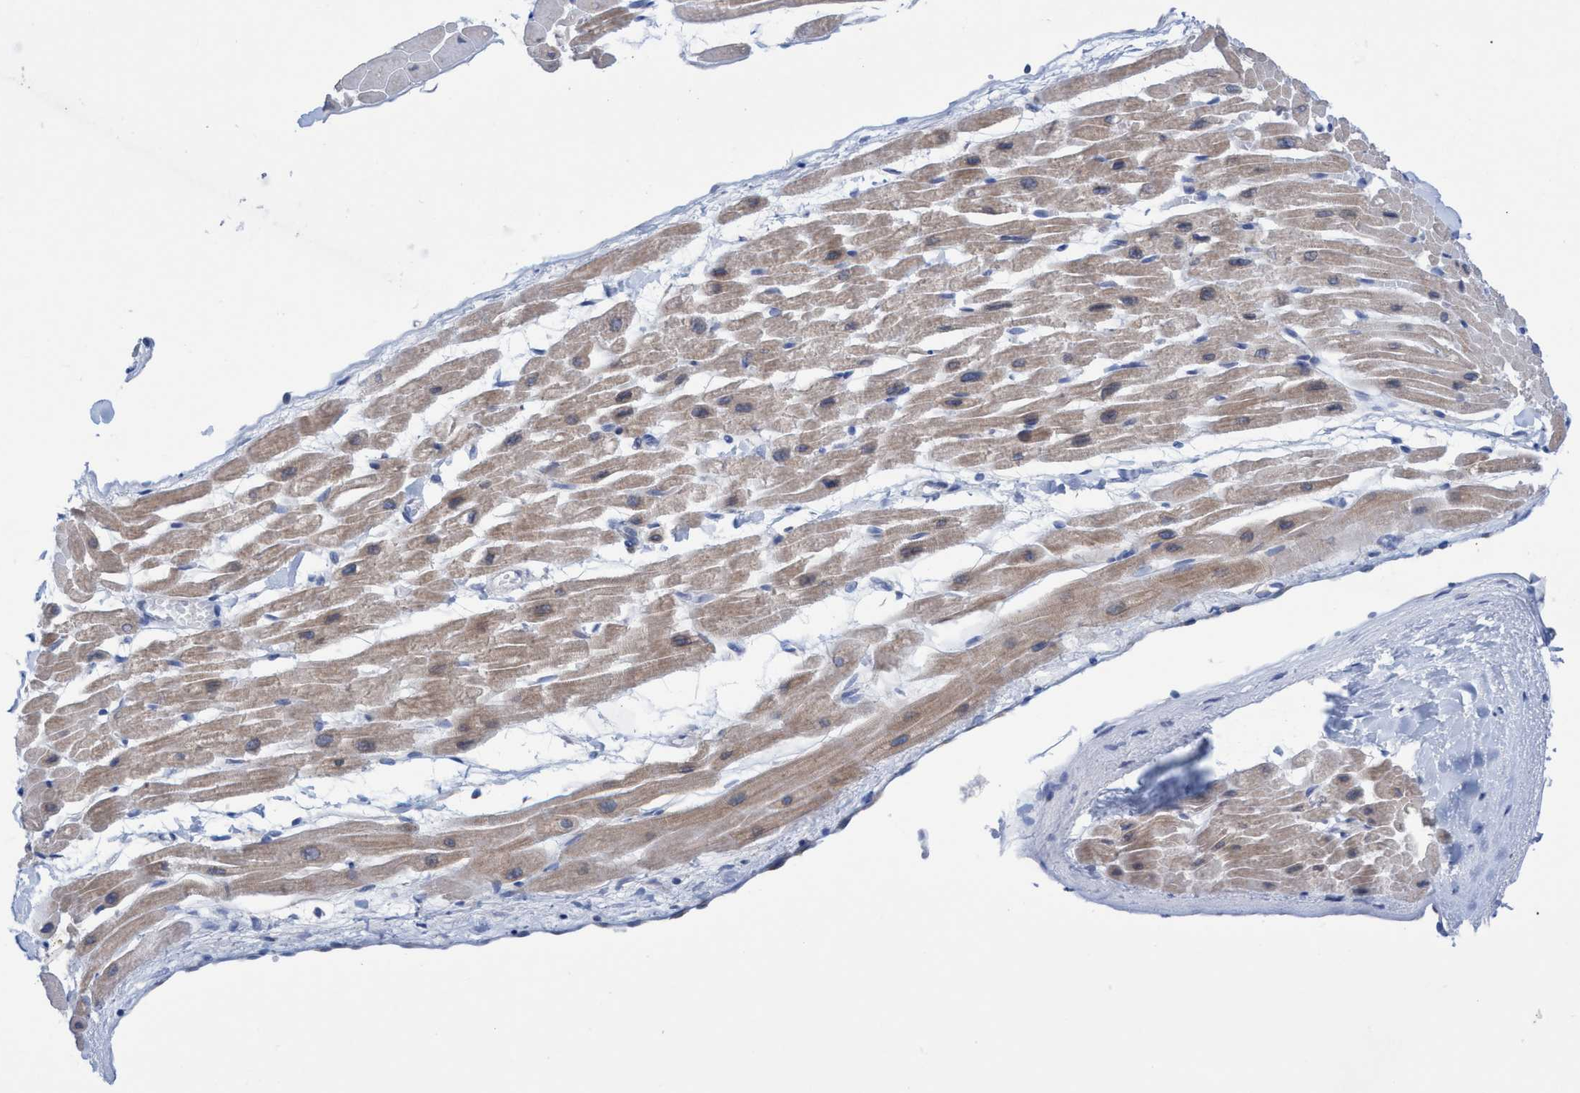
{"staining": {"intensity": "weak", "quantity": "25%-75%", "location": "cytoplasmic/membranous"}, "tissue": "heart muscle", "cell_type": "Cardiomyocytes", "image_type": "normal", "snomed": [{"axis": "morphology", "description": "Normal tissue, NOS"}, {"axis": "topography", "description": "Heart"}], "caption": "Weak cytoplasmic/membranous protein positivity is present in approximately 25%-75% of cardiomyocytes in heart muscle.", "gene": "RSAD1", "patient": {"sex": "male", "age": 45}}